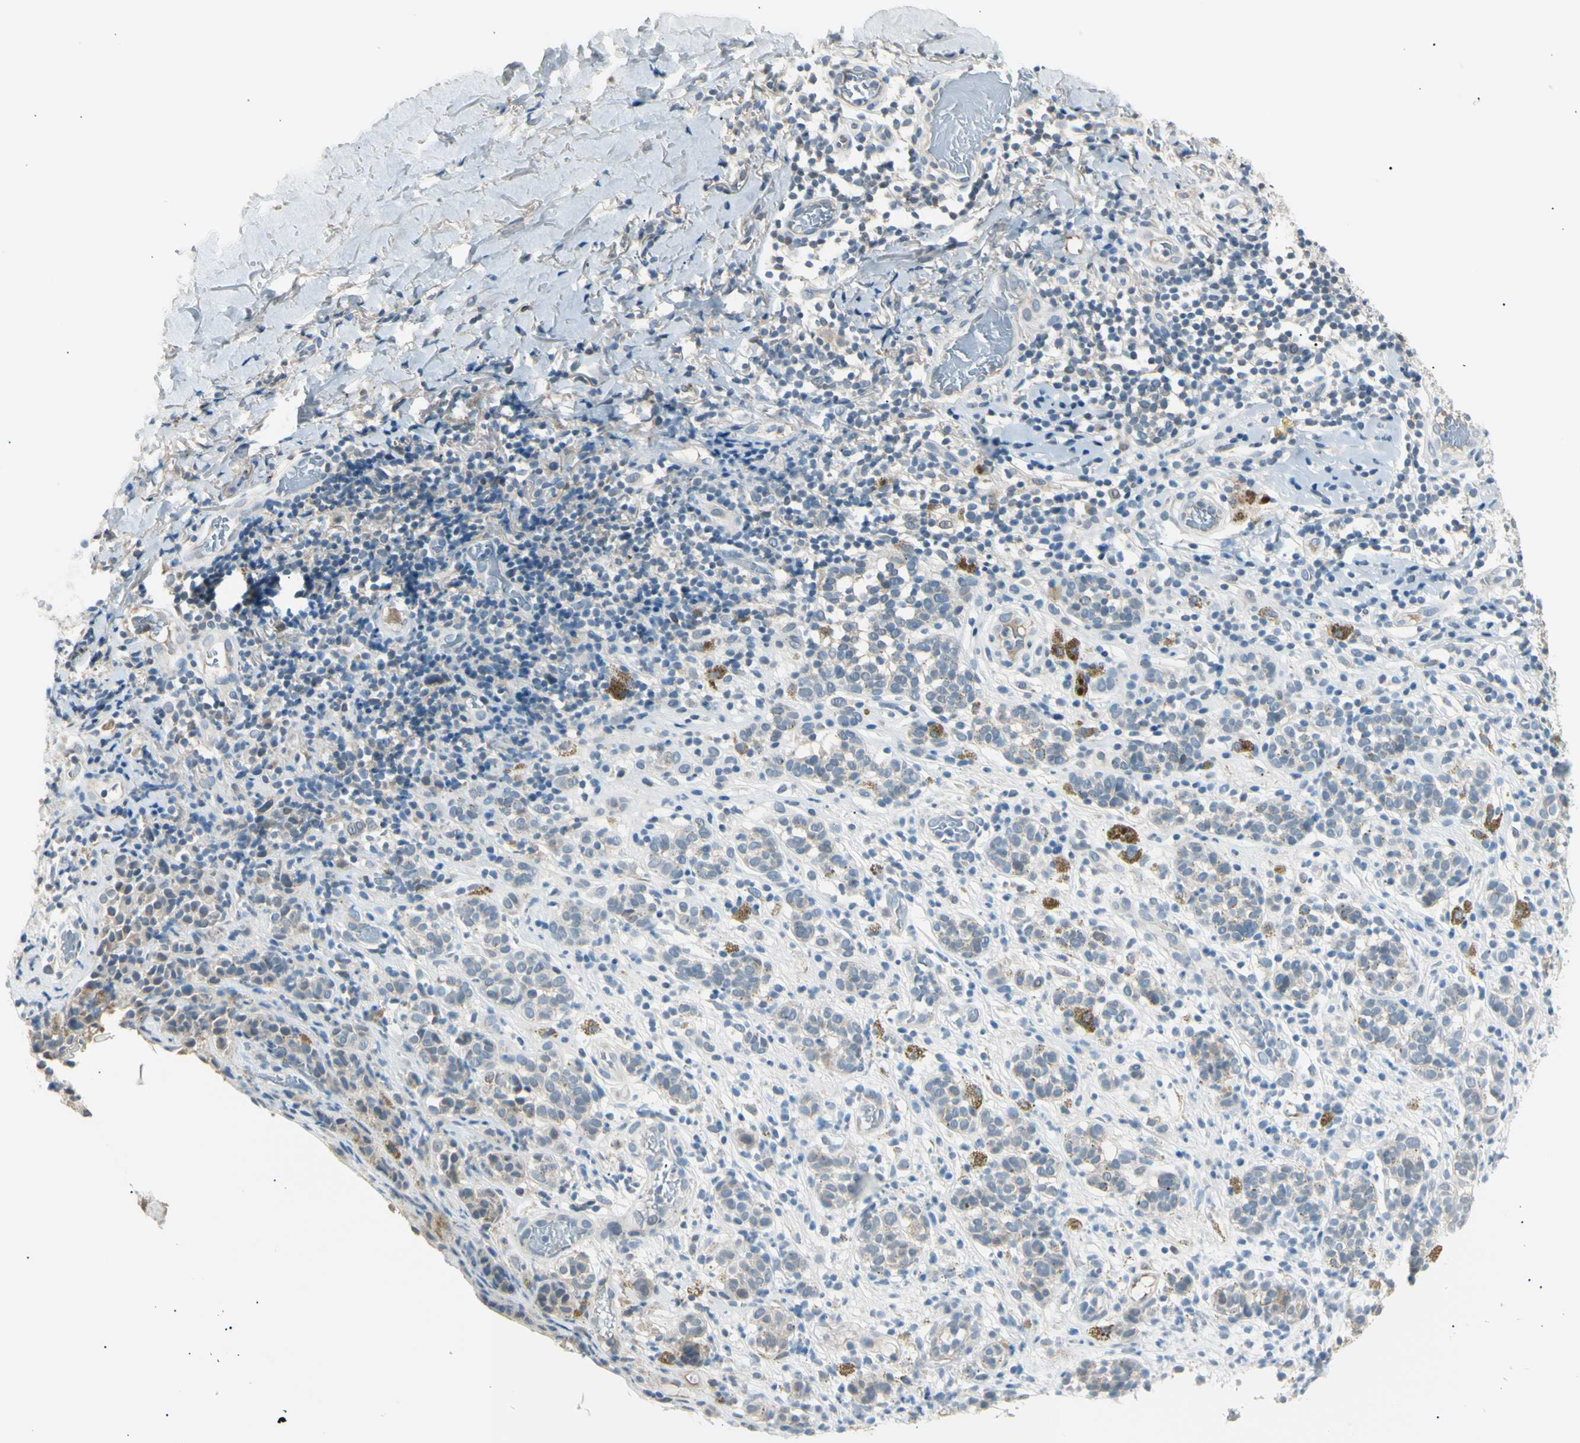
{"staining": {"intensity": "weak", "quantity": "<25%", "location": "cytoplasmic/membranous"}, "tissue": "melanoma", "cell_type": "Tumor cells", "image_type": "cancer", "snomed": [{"axis": "morphology", "description": "Malignant melanoma, NOS"}, {"axis": "topography", "description": "Skin"}], "caption": "Tumor cells are negative for protein expression in human malignant melanoma.", "gene": "LHPP", "patient": {"sex": "male", "age": 64}}